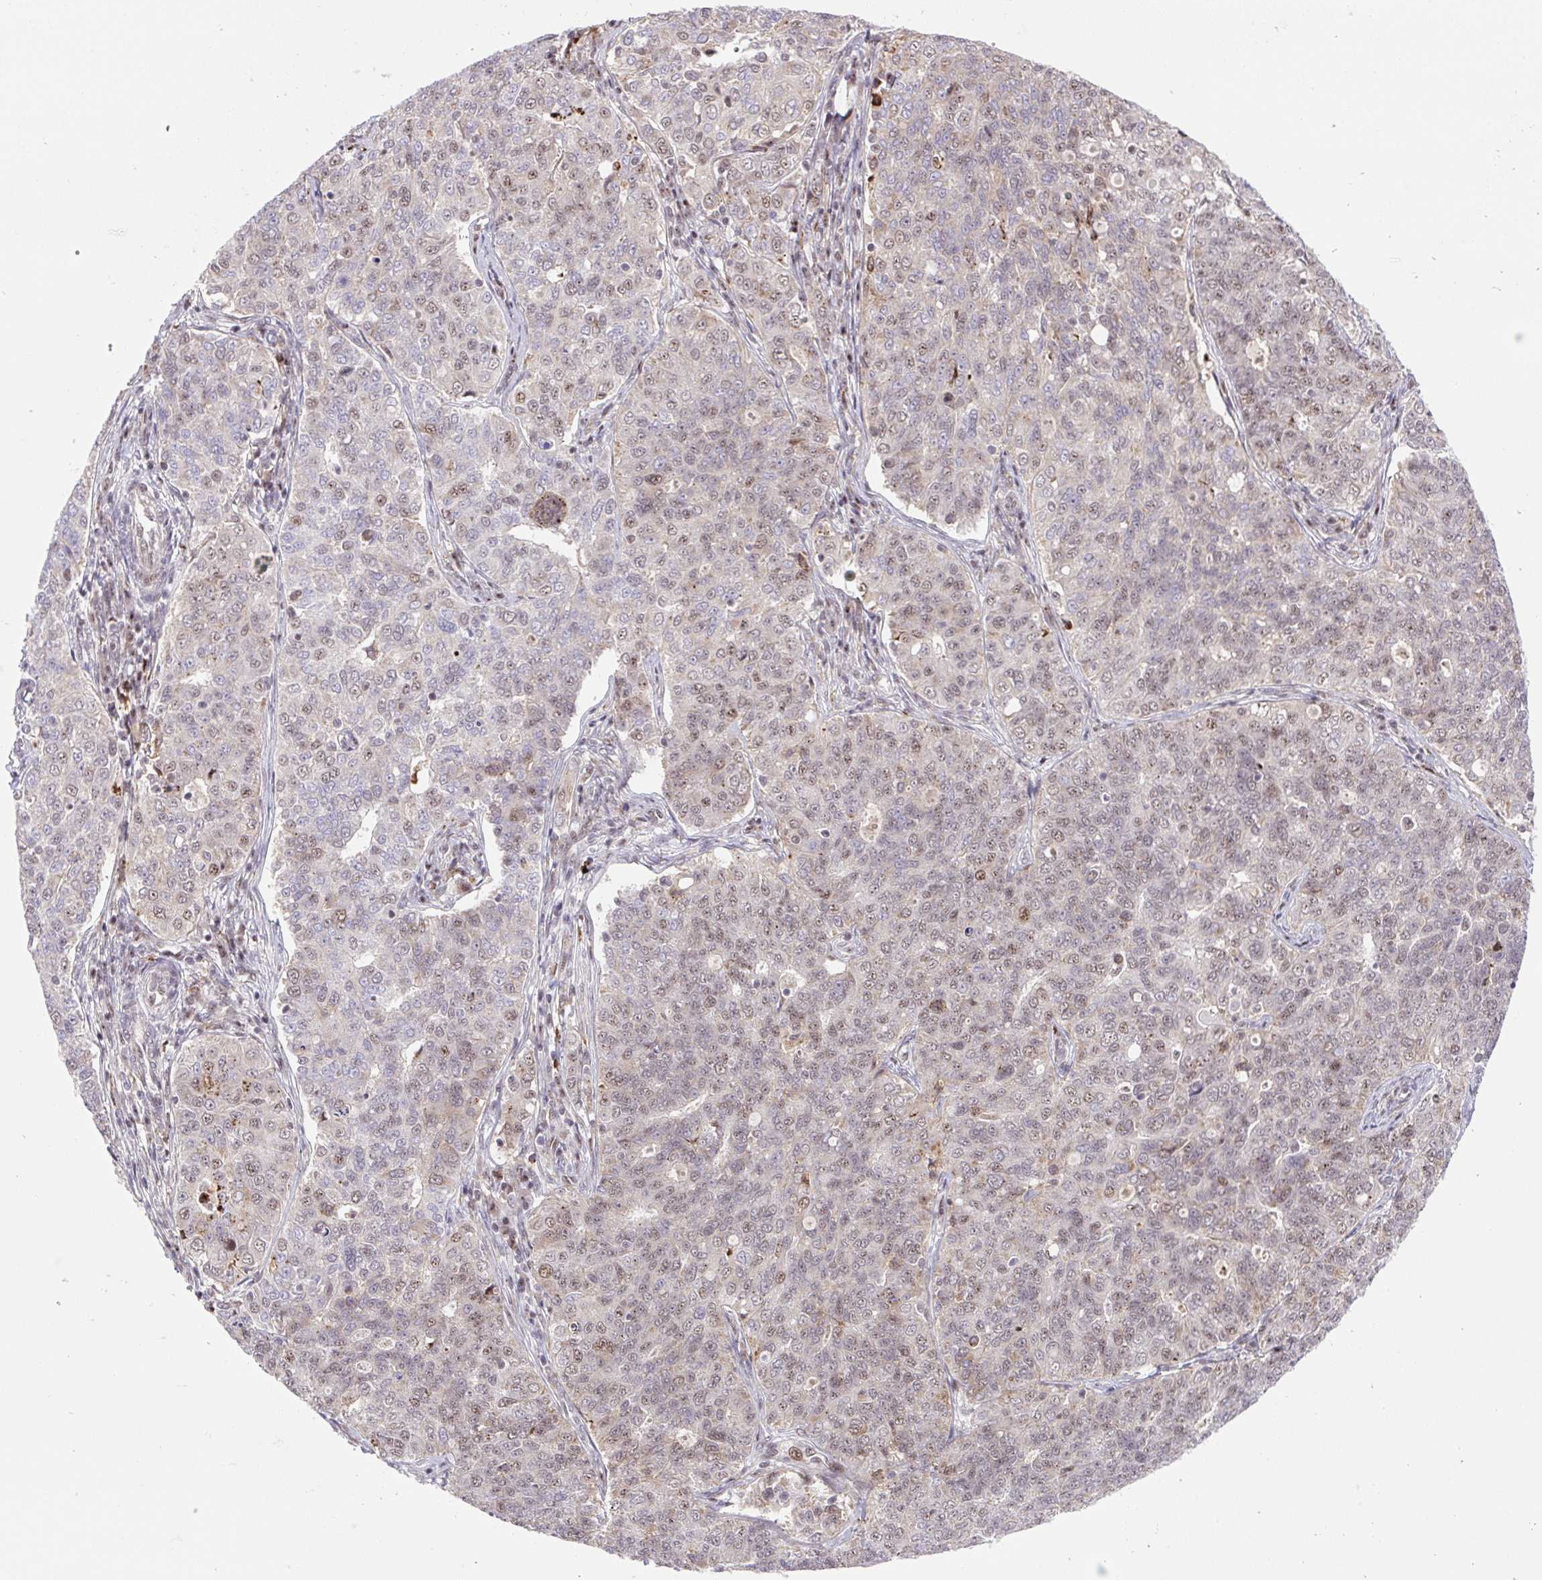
{"staining": {"intensity": "moderate", "quantity": "25%-75%", "location": "nuclear"}, "tissue": "endometrial cancer", "cell_type": "Tumor cells", "image_type": "cancer", "snomed": [{"axis": "morphology", "description": "Adenocarcinoma, NOS"}, {"axis": "topography", "description": "Endometrium"}], "caption": "This is a micrograph of IHC staining of adenocarcinoma (endometrial), which shows moderate expression in the nuclear of tumor cells.", "gene": "ERG", "patient": {"sex": "female", "age": 43}}